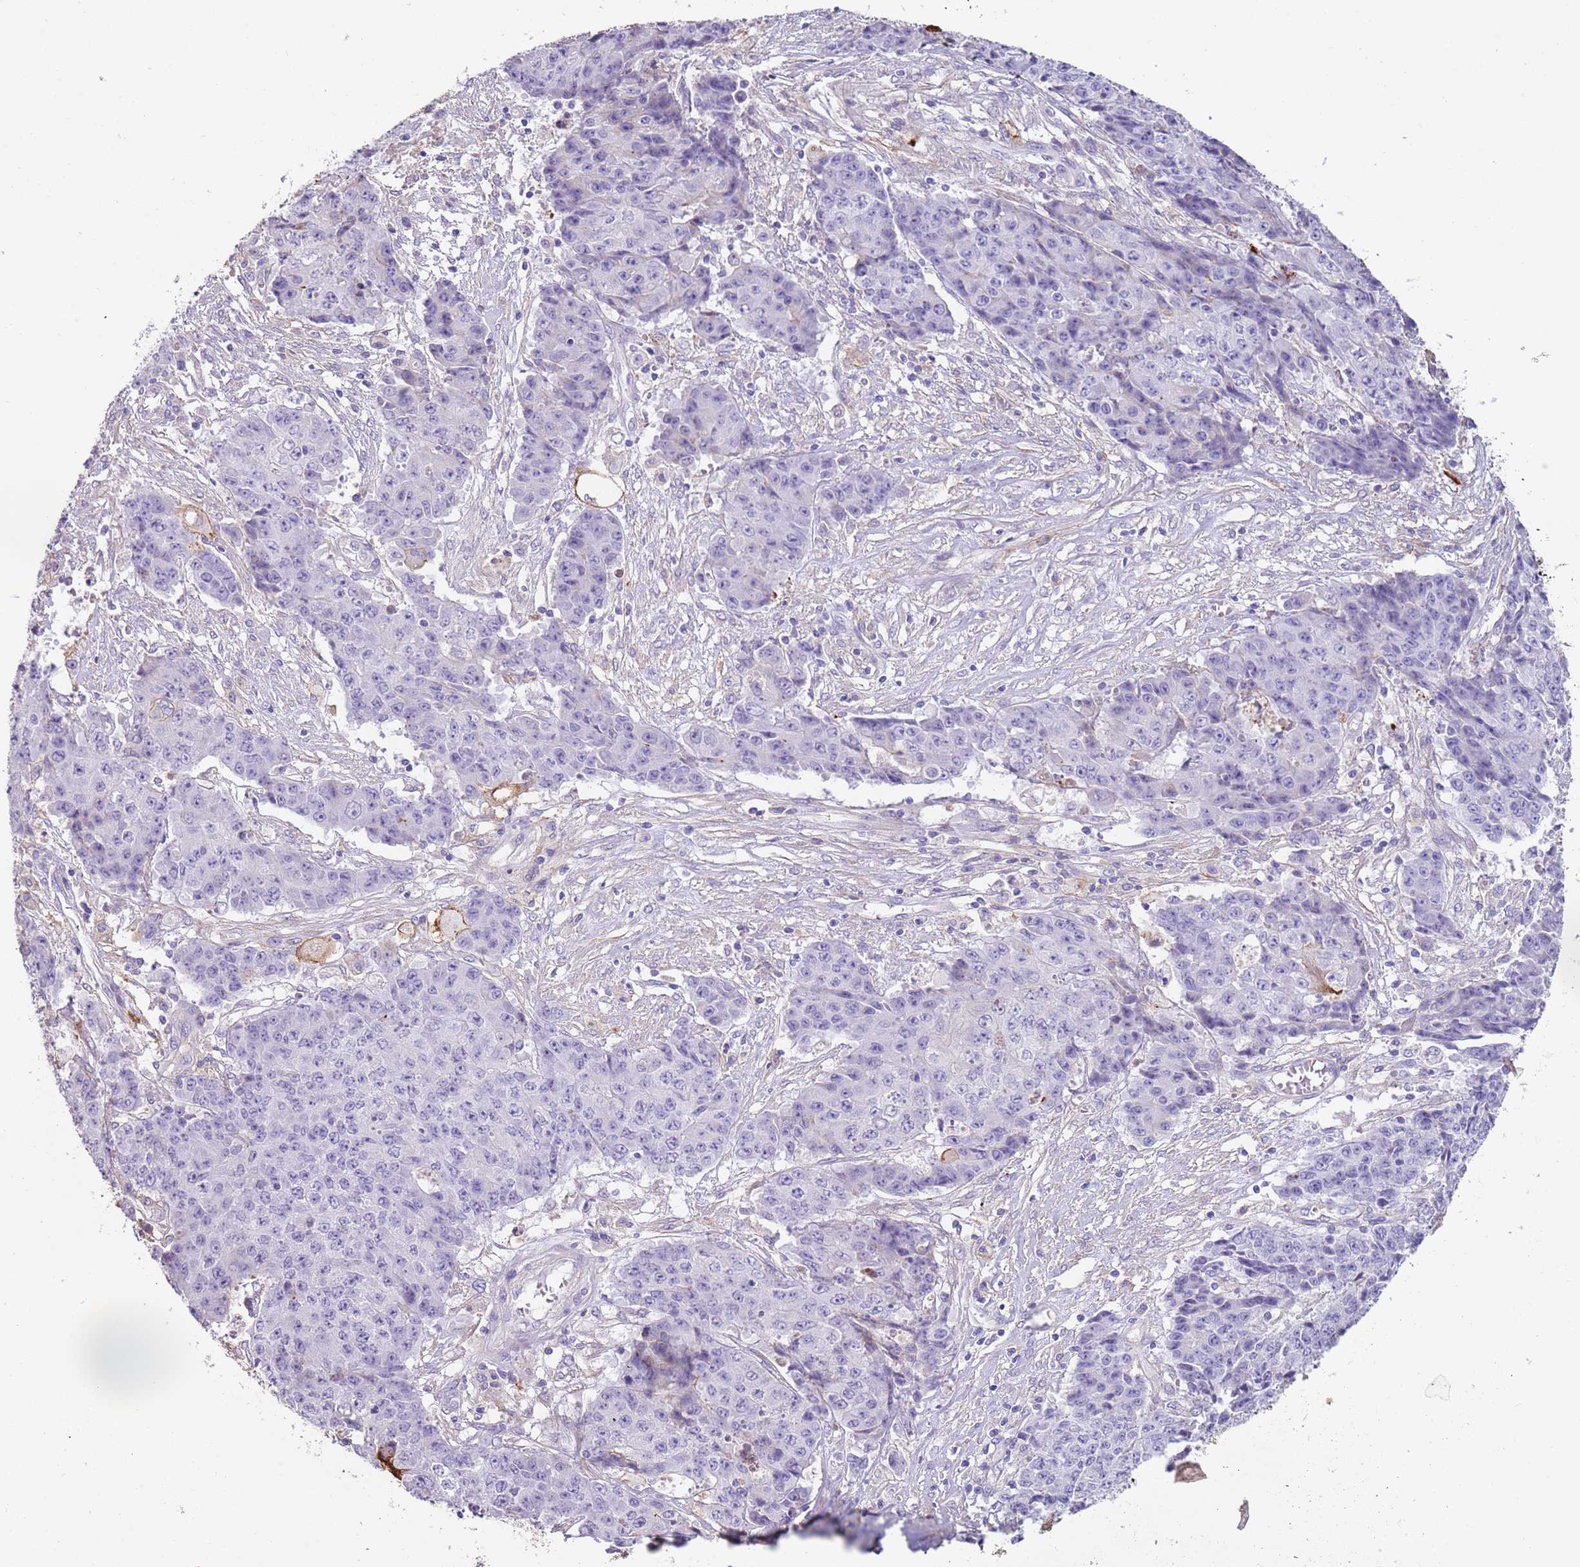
{"staining": {"intensity": "negative", "quantity": "none", "location": "none"}, "tissue": "ovarian cancer", "cell_type": "Tumor cells", "image_type": "cancer", "snomed": [{"axis": "morphology", "description": "Carcinoma, endometroid"}, {"axis": "topography", "description": "Ovary"}], "caption": "Tumor cells show no significant protein staining in endometroid carcinoma (ovarian). (DAB (3,3'-diaminobenzidine) immunohistochemistry (IHC) with hematoxylin counter stain).", "gene": "NBPF3", "patient": {"sex": "female", "age": 42}}